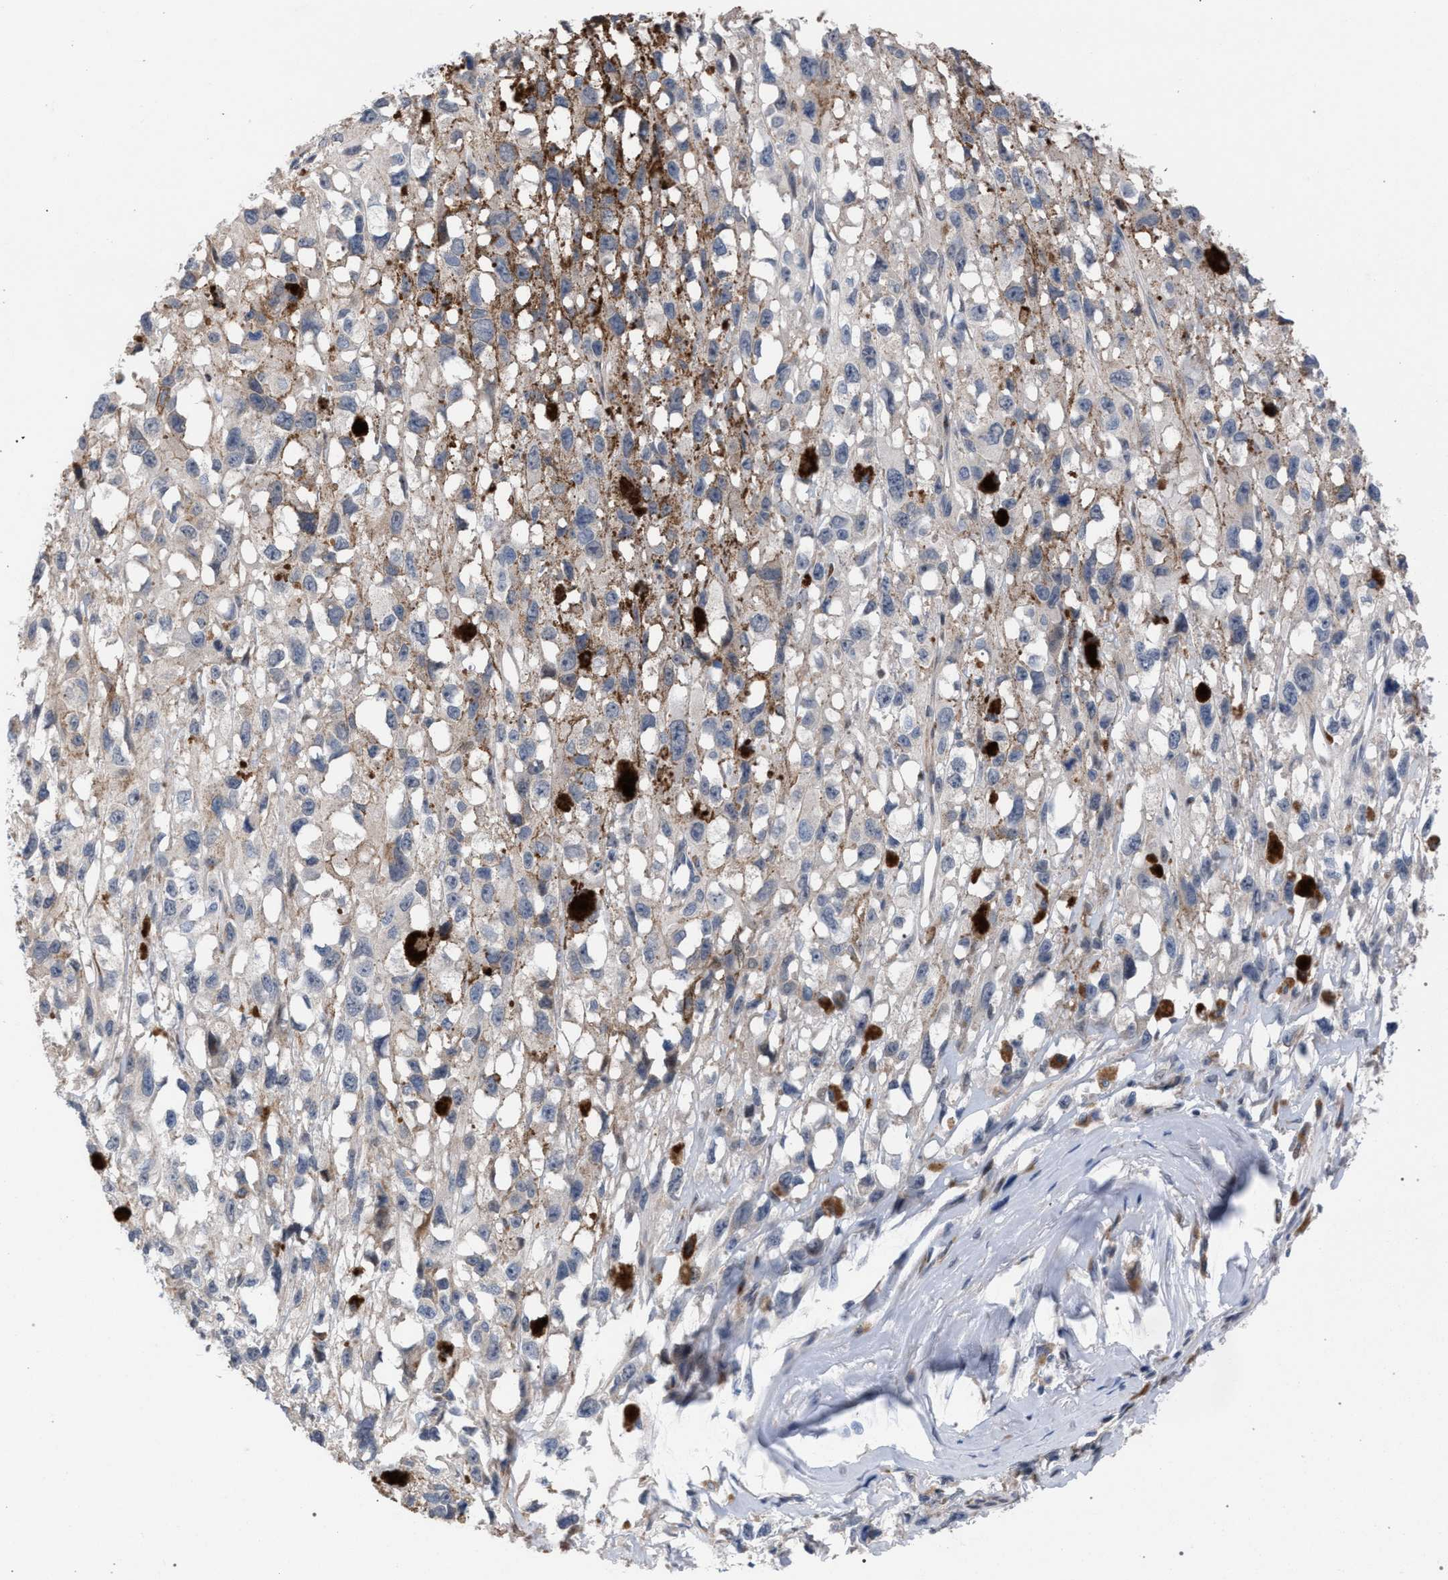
{"staining": {"intensity": "negative", "quantity": "none", "location": "none"}, "tissue": "melanoma", "cell_type": "Tumor cells", "image_type": "cancer", "snomed": [{"axis": "morphology", "description": "Malignant melanoma, Metastatic site"}, {"axis": "topography", "description": "Lymph node"}], "caption": "Immunohistochemistry (IHC) histopathology image of human malignant melanoma (metastatic site) stained for a protein (brown), which exhibits no positivity in tumor cells.", "gene": "RNF135", "patient": {"sex": "male", "age": 59}}